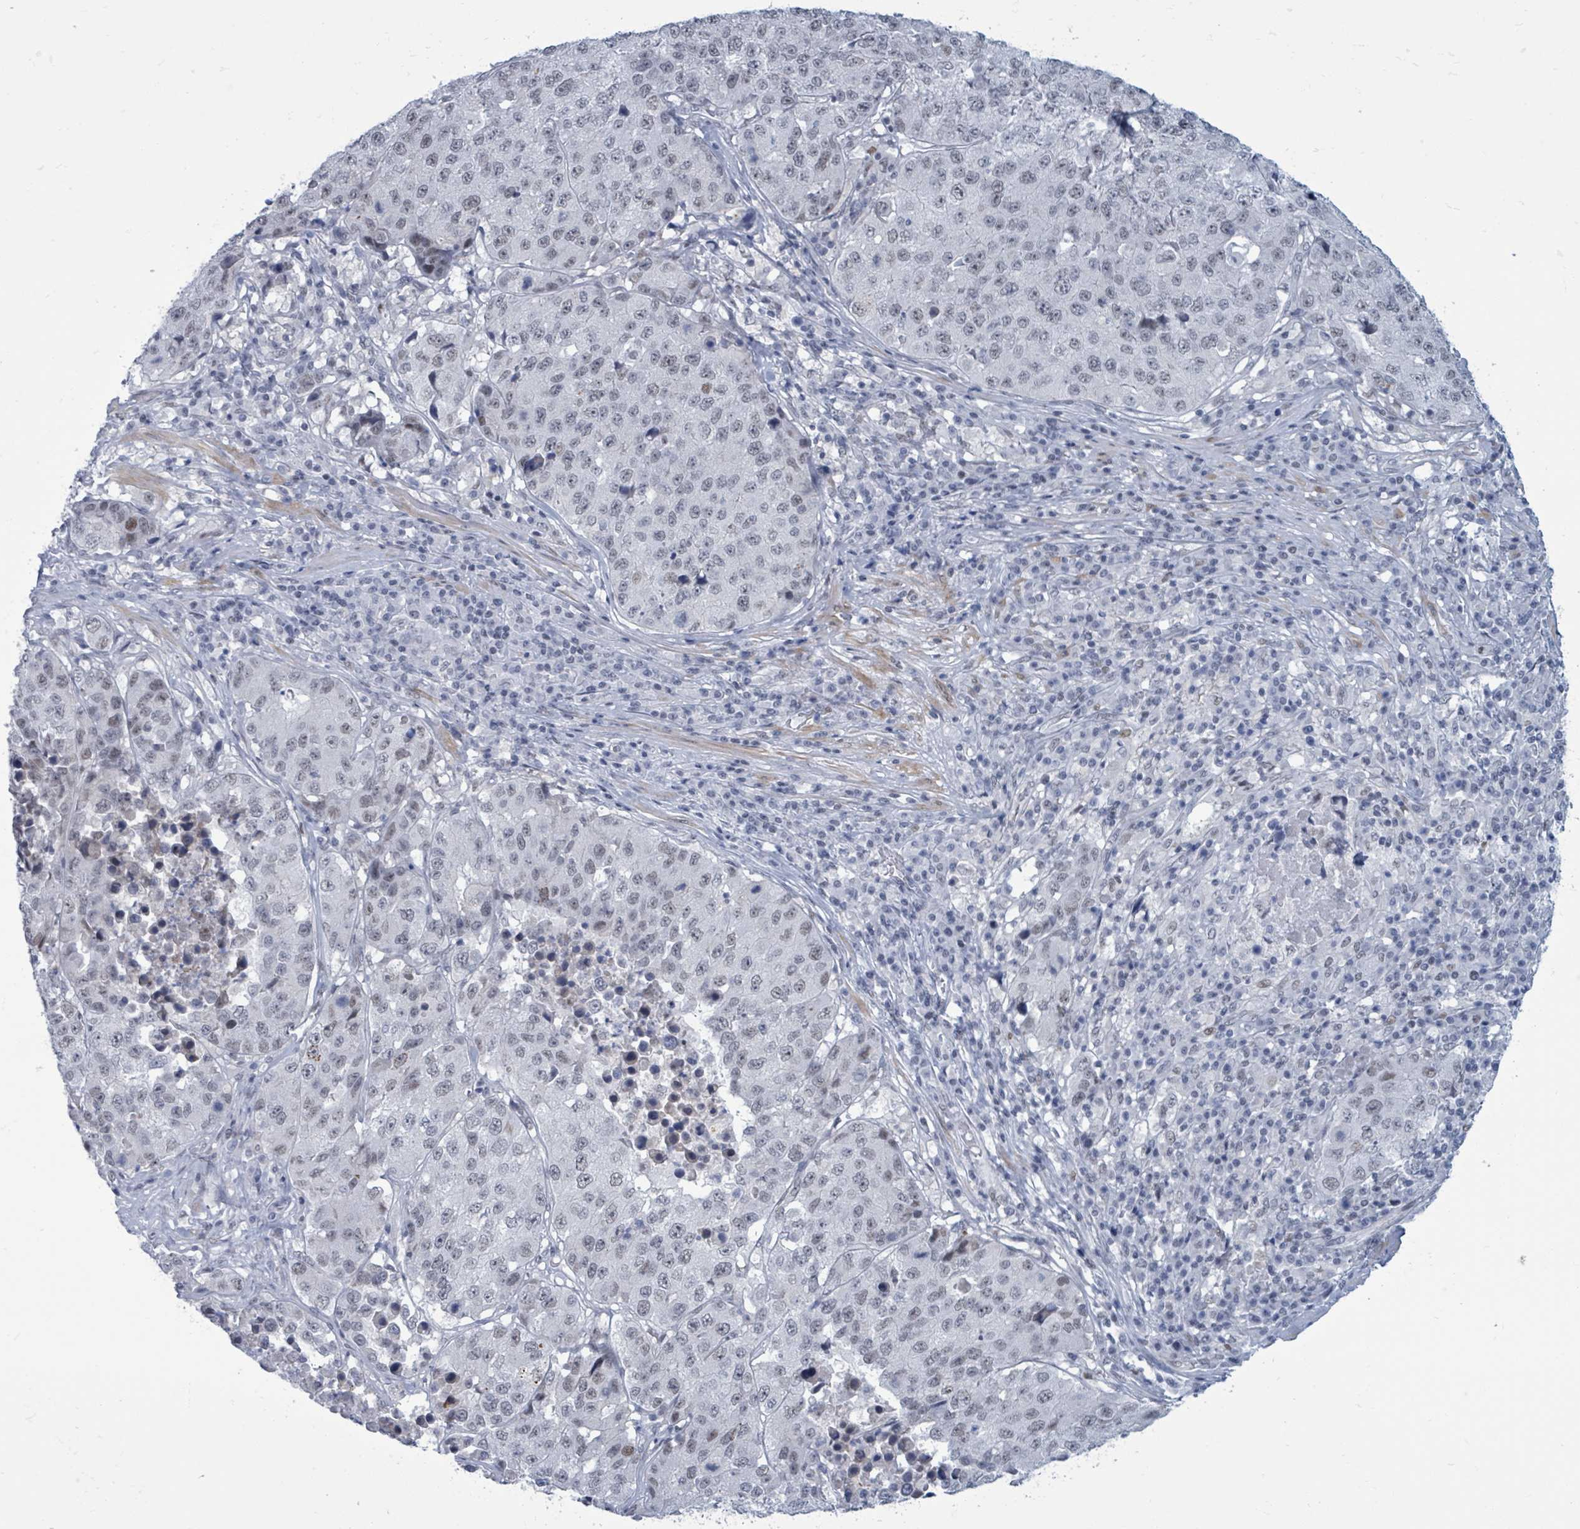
{"staining": {"intensity": "strong", "quantity": "25%-75%", "location": "nuclear"}, "tissue": "stomach cancer", "cell_type": "Tumor cells", "image_type": "cancer", "snomed": [{"axis": "morphology", "description": "Adenocarcinoma, NOS"}, {"axis": "topography", "description": "Stomach"}], "caption": "Immunohistochemistry of human adenocarcinoma (stomach) demonstrates high levels of strong nuclear staining in approximately 25%-75% of tumor cells.", "gene": "CT45A5", "patient": {"sex": "male", "age": 71}}